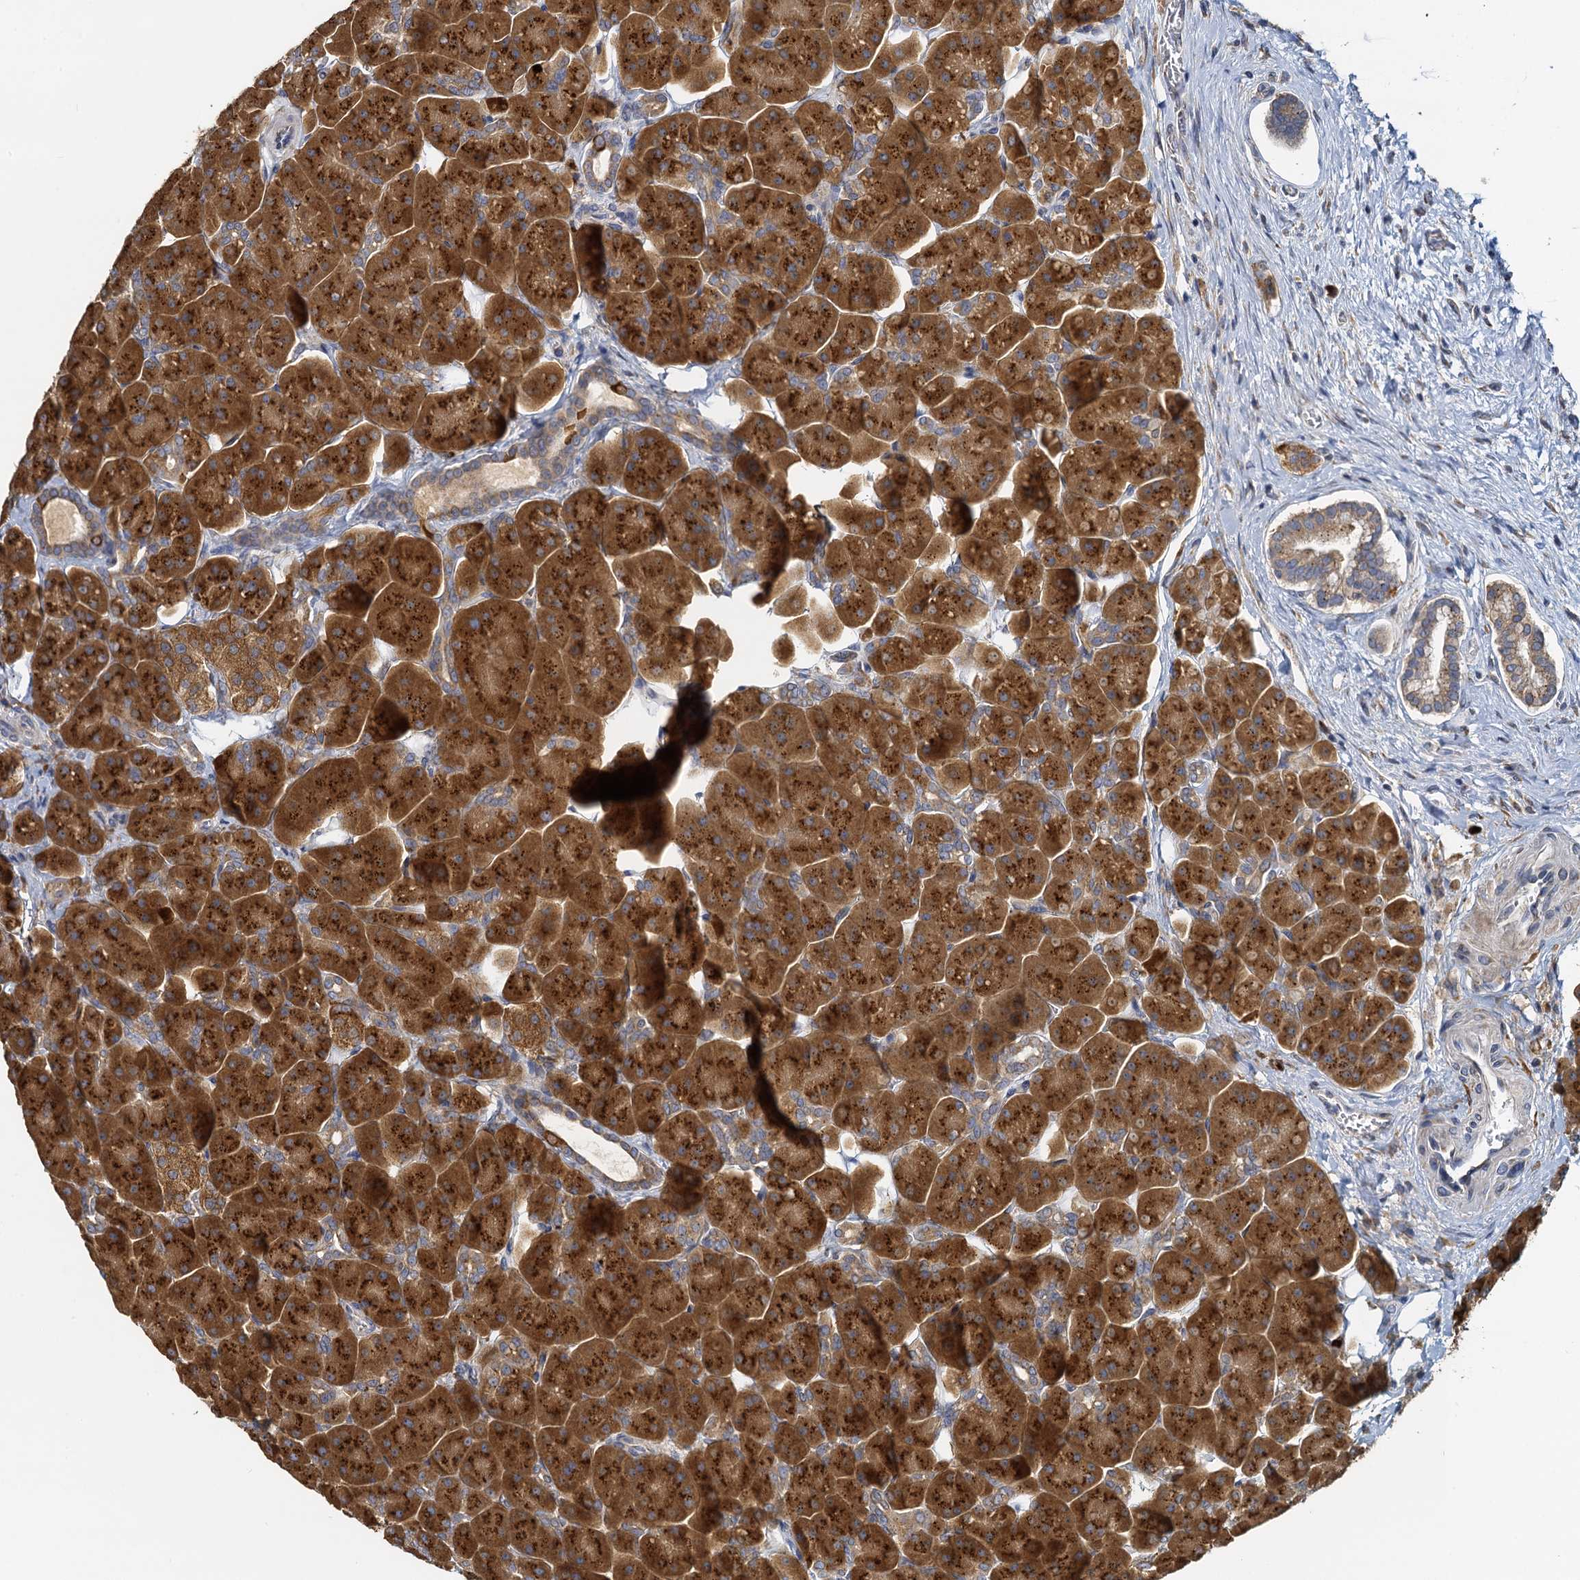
{"staining": {"intensity": "strong", "quantity": ">75%", "location": "cytoplasmic/membranous"}, "tissue": "pancreas", "cell_type": "Exocrine glandular cells", "image_type": "normal", "snomed": [{"axis": "morphology", "description": "Normal tissue, NOS"}, {"axis": "topography", "description": "Pancreas"}], "caption": "The photomicrograph exhibits immunohistochemical staining of benign pancreas. There is strong cytoplasmic/membranous positivity is appreciated in about >75% of exocrine glandular cells.", "gene": "NKAPD1", "patient": {"sex": "male", "age": 66}}